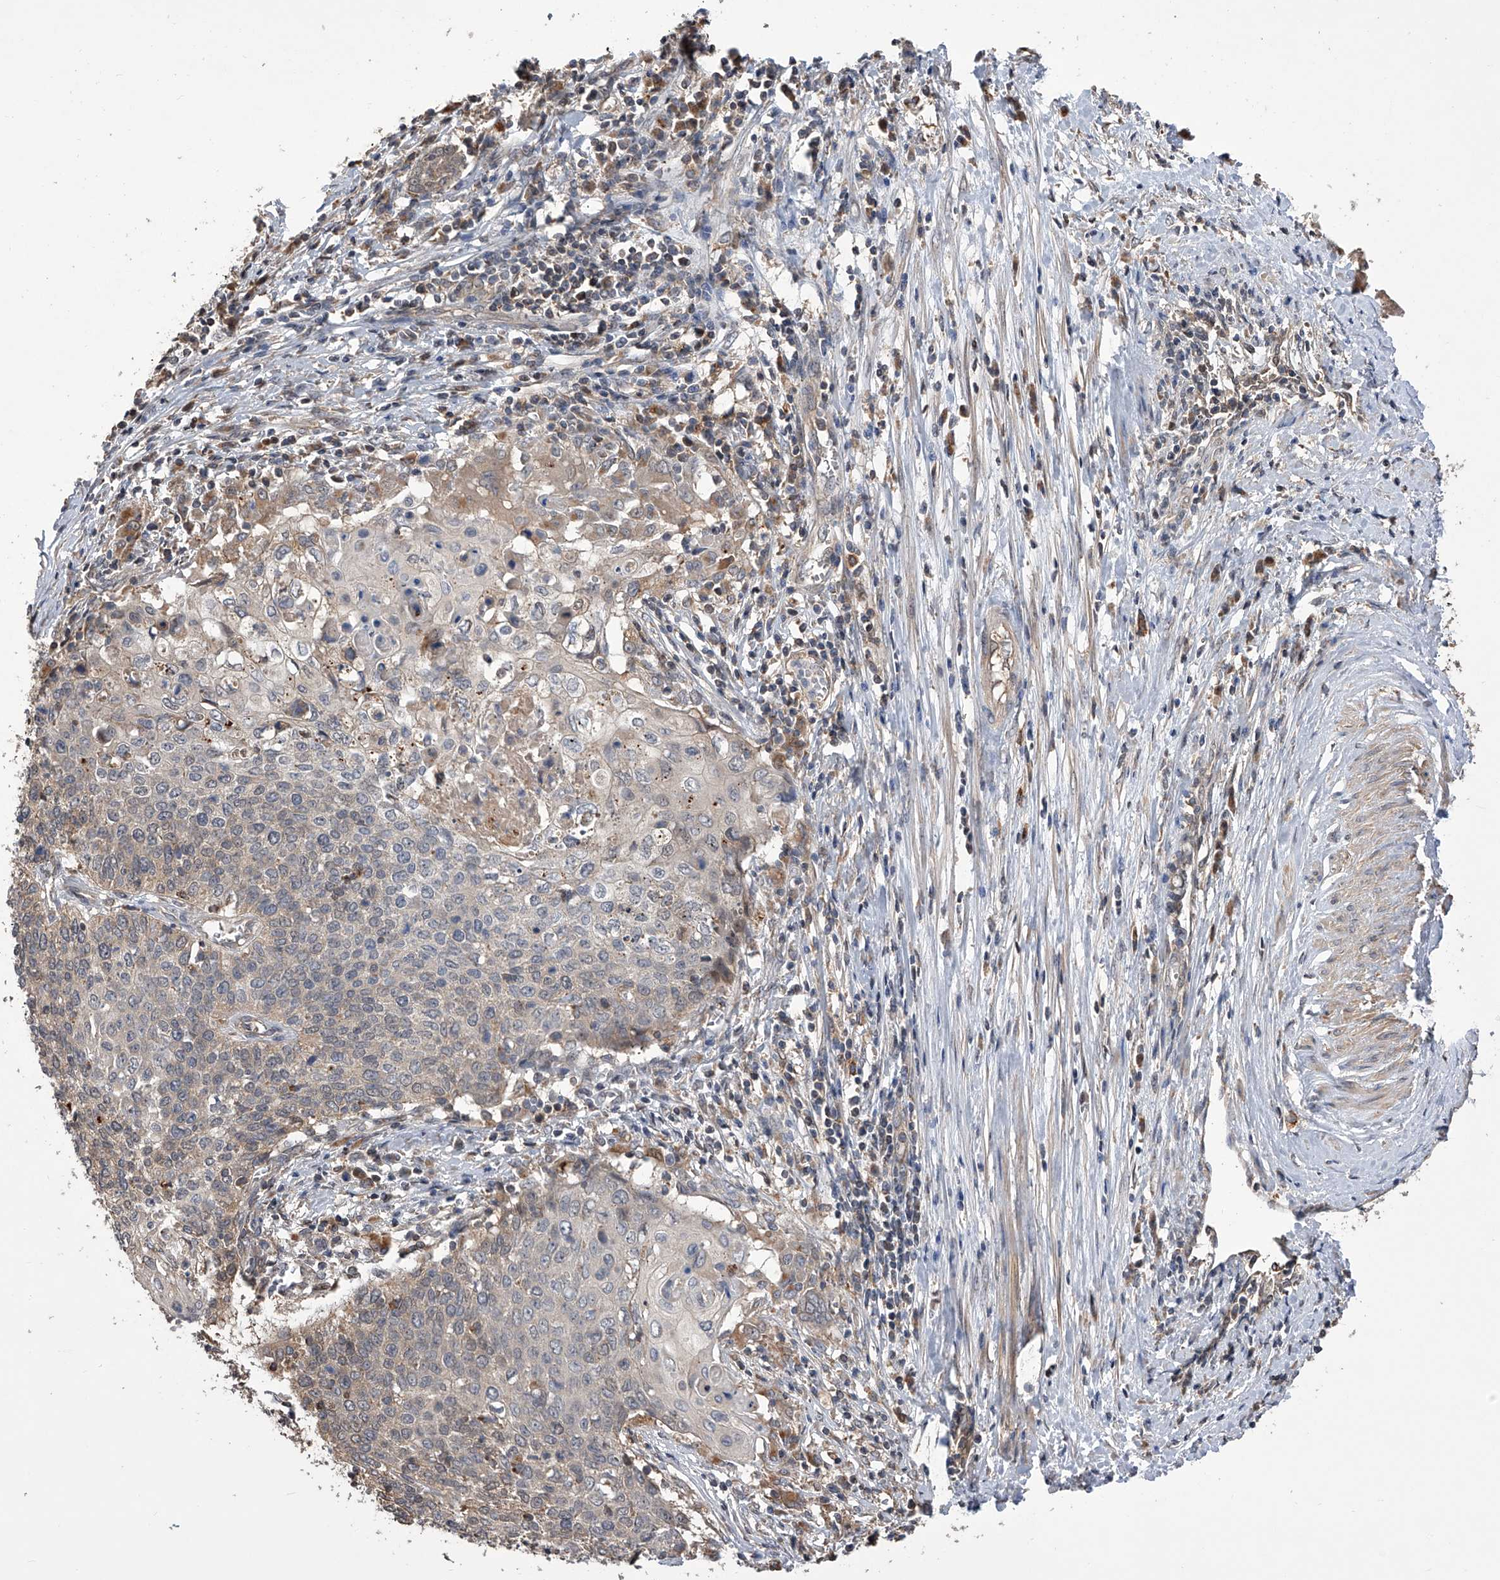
{"staining": {"intensity": "weak", "quantity": "<25%", "location": "cytoplasmic/membranous"}, "tissue": "cervical cancer", "cell_type": "Tumor cells", "image_type": "cancer", "snomed": [{"axis": "morphology", "description": "Squamous cell carcinoma, NOS"}, {"axis": "topography", "description": "Cervix"}], "caption": "A high-resolution image shows IHC staining of cervical cancer (squamous cell carcinoma), which exhibits no significant staining in tumor cells. (DAB immunohistochemistry with hematoxylin counter stain).", "gene": "GMDS", "patient": {"sex": "female", "age": 39}}